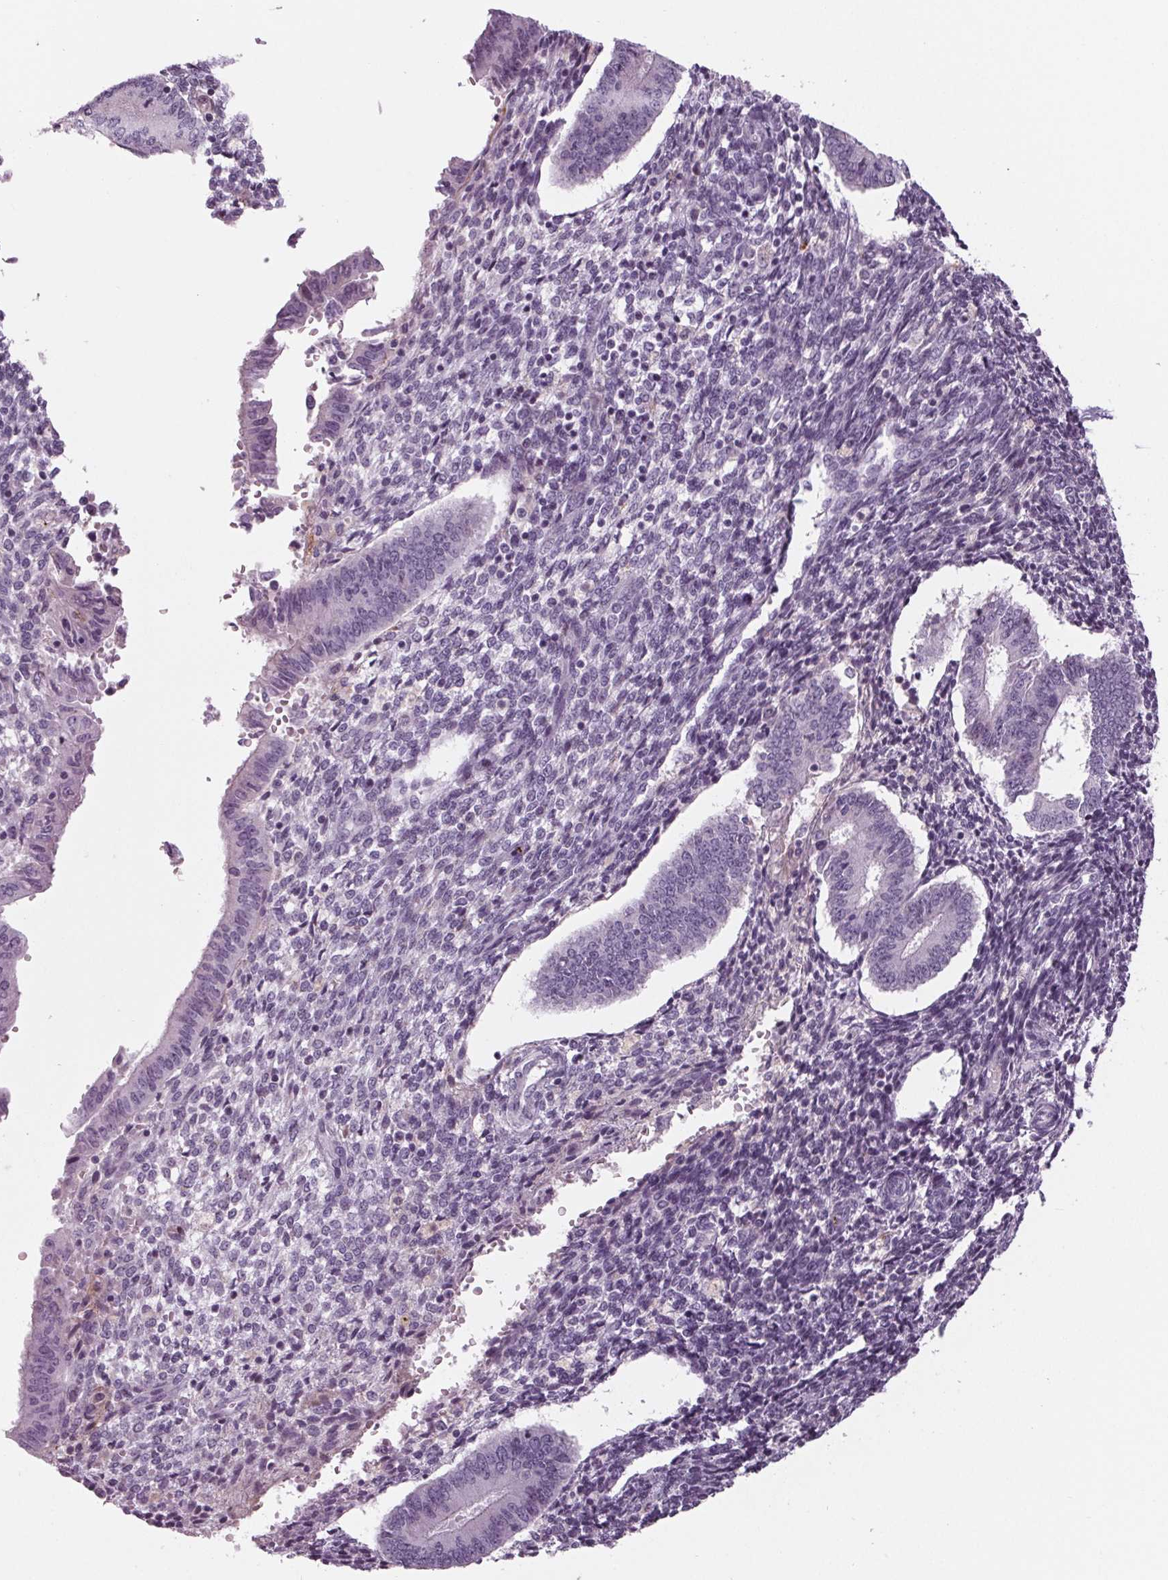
{"staining": {"intensity": "negative", "quantity": "none", "location": "none"}, "tissue": "endometrium", "cell_type": "Cells in endometrial stroma", "image_type": "normal", "snomed": [{"axis": "morphology", "description": "Normal tissue, NOS"}, {"axis": "topography", "description": "Endometrium"}], "caption": "This is an IHC histopathology image of benign human endometrium. There is no positivity in cells in endometrial stroma.", "gene": "CYP3A43", "patient": {"sex": "female", "age": 40}}